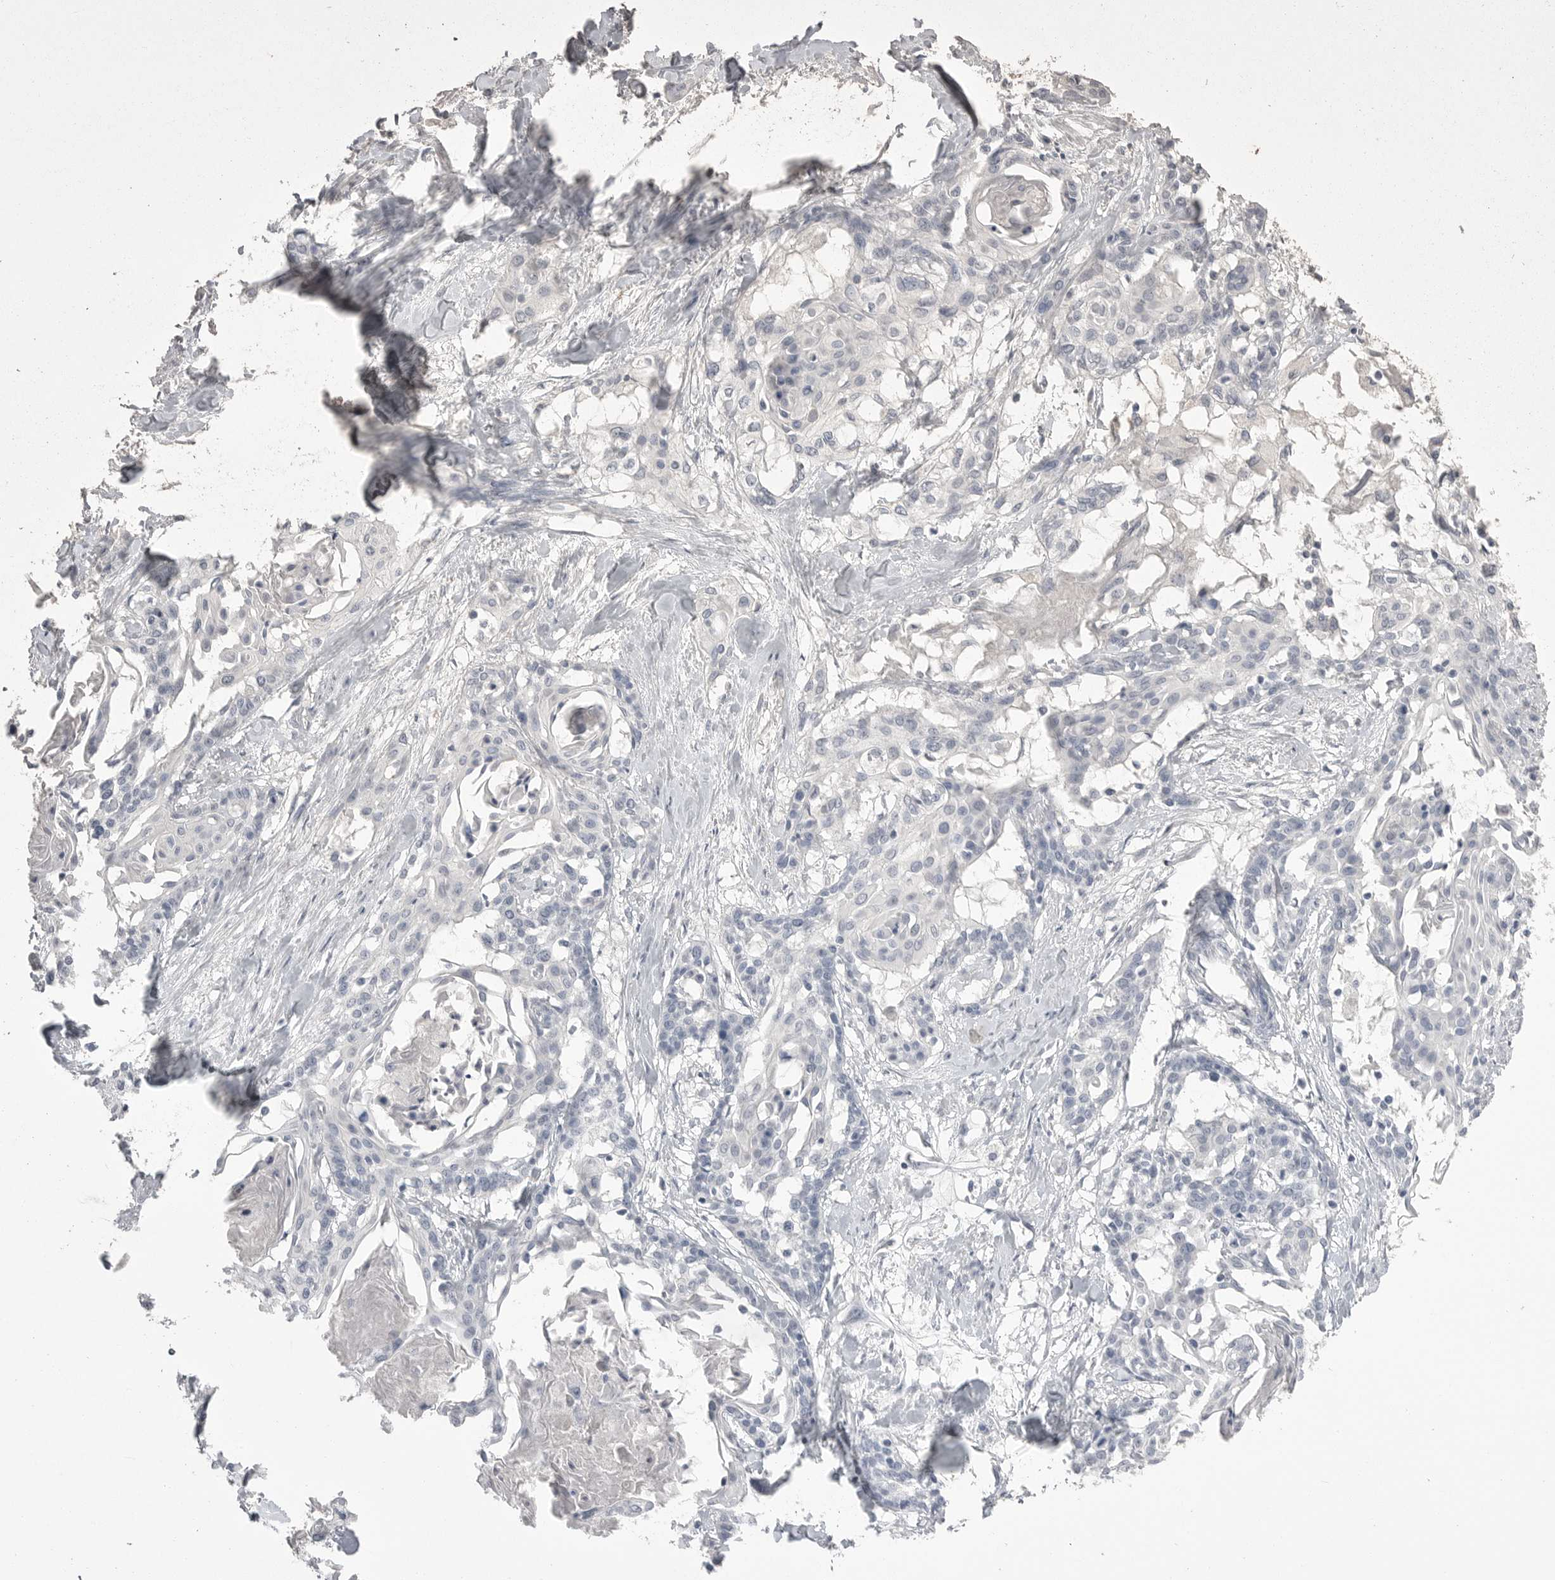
{"staining": {"intensity": "negative", "quantity": "none", "location": "none"}, "tissue": "cervical cancer", "cell_type": "Tumor cells", "image_type": "cancer", "snomed": [{"axis": "morphology", "description": "Squamous cell carcinoma, NOS"}, {"axis": "topography", "description": "Cervix"}], "caption": "This is a micrograph of IHC staining of cervical cancer (squamous cell carcinoma), which shows no staining in tumor cells.", "gene": "CPB1", "patient": {"sex": "female", "age": 57}}